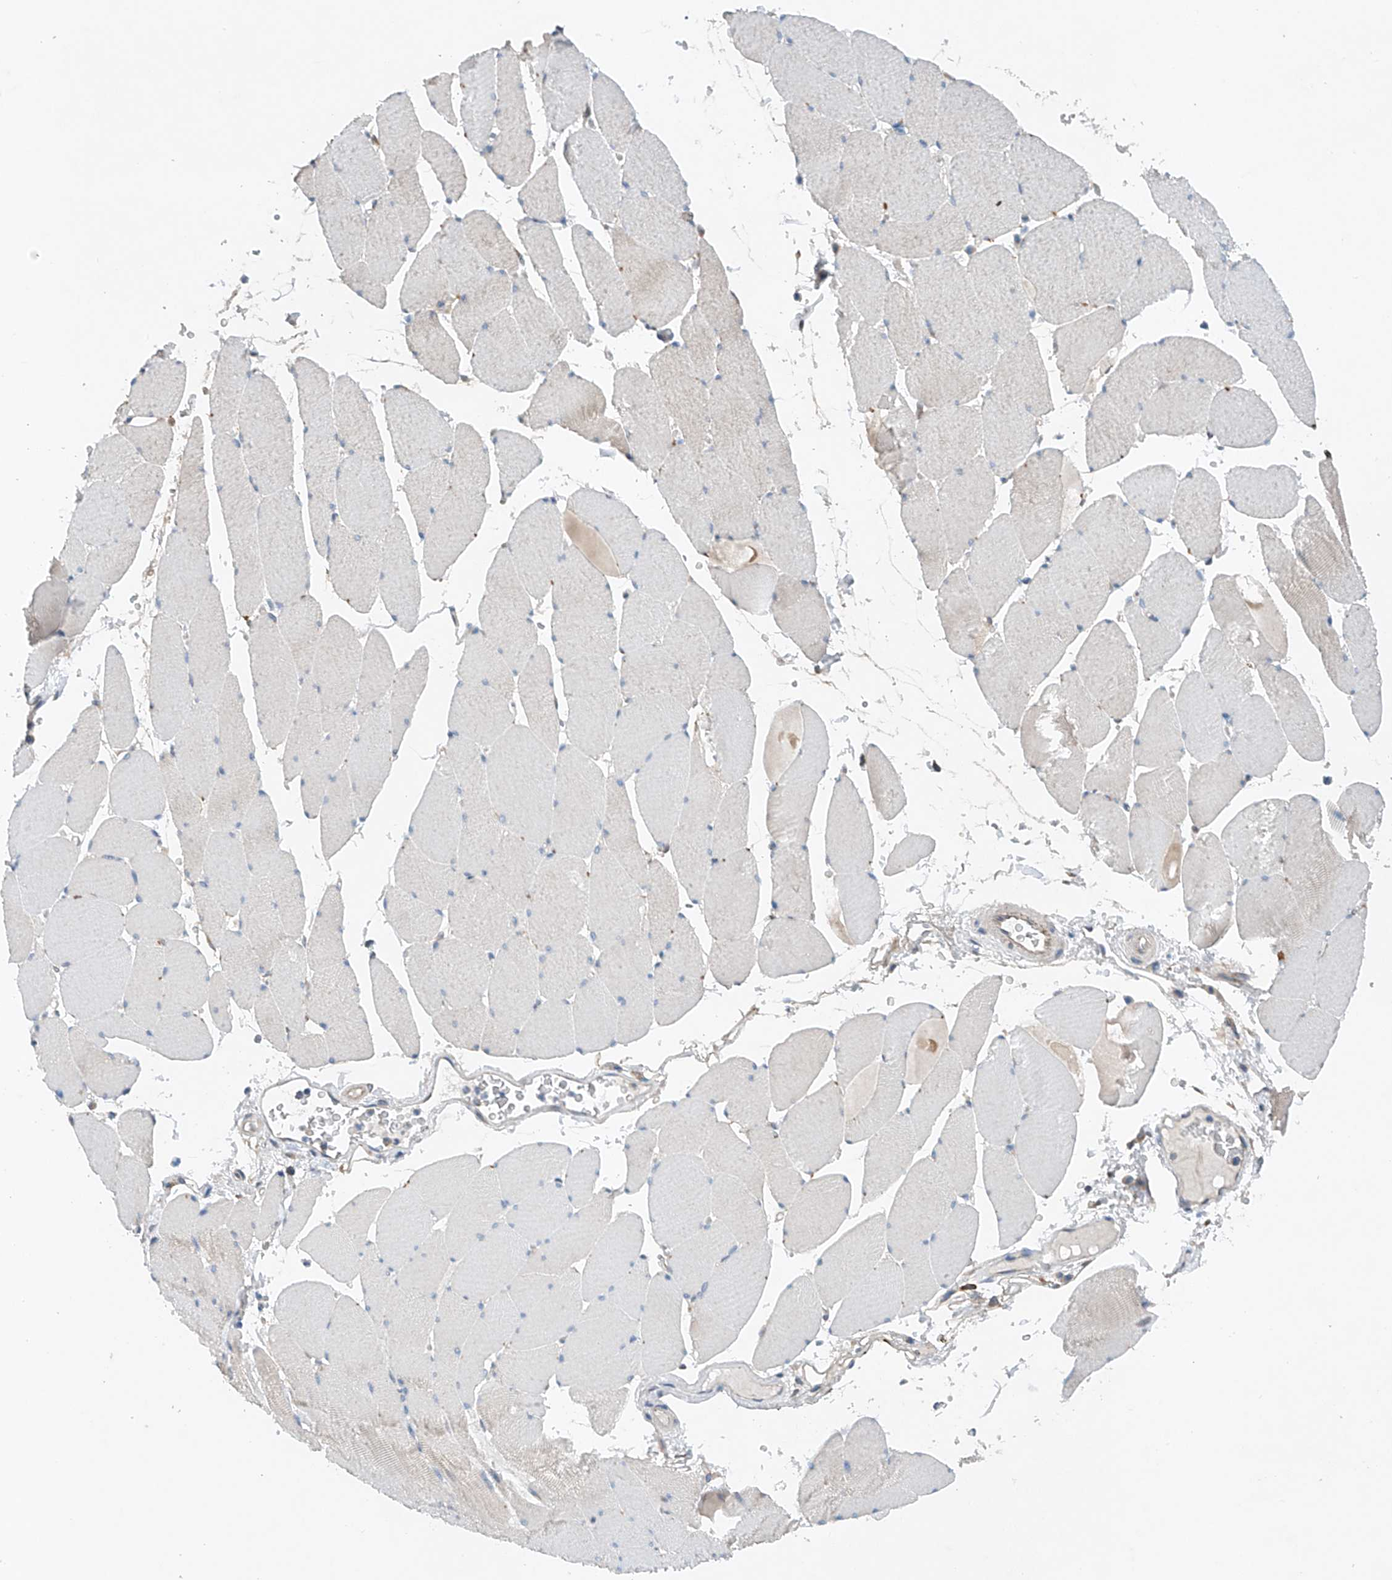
{"staining": {"intensity": "weak", "quantity": "<25%", "location": "cytoplasmic/membranous"}, "tissue": "skeletal muscle", "cell_type": "Myocytes", "image_type": "normal", "snomed": [{"axis": "morphology", "description": "Normal tissue, NOS"}, {"axis": "topography", "description": "Skeletal muscle"}, {"axis": "topography", "description": "Head-Neck"}], "caption": "IHC photomicrograph of normal skeletal muscle: skeletal muscle stained with DAB displays no significant protein staining in myocytes. The staining was performed using DAB to visualize the protein expression in brown, while the nuclei were stained in blue with hematoxylin (Magnification: 20x).", "gene": "CEP85L", "patient": {"sex": "male", "age": 66}}